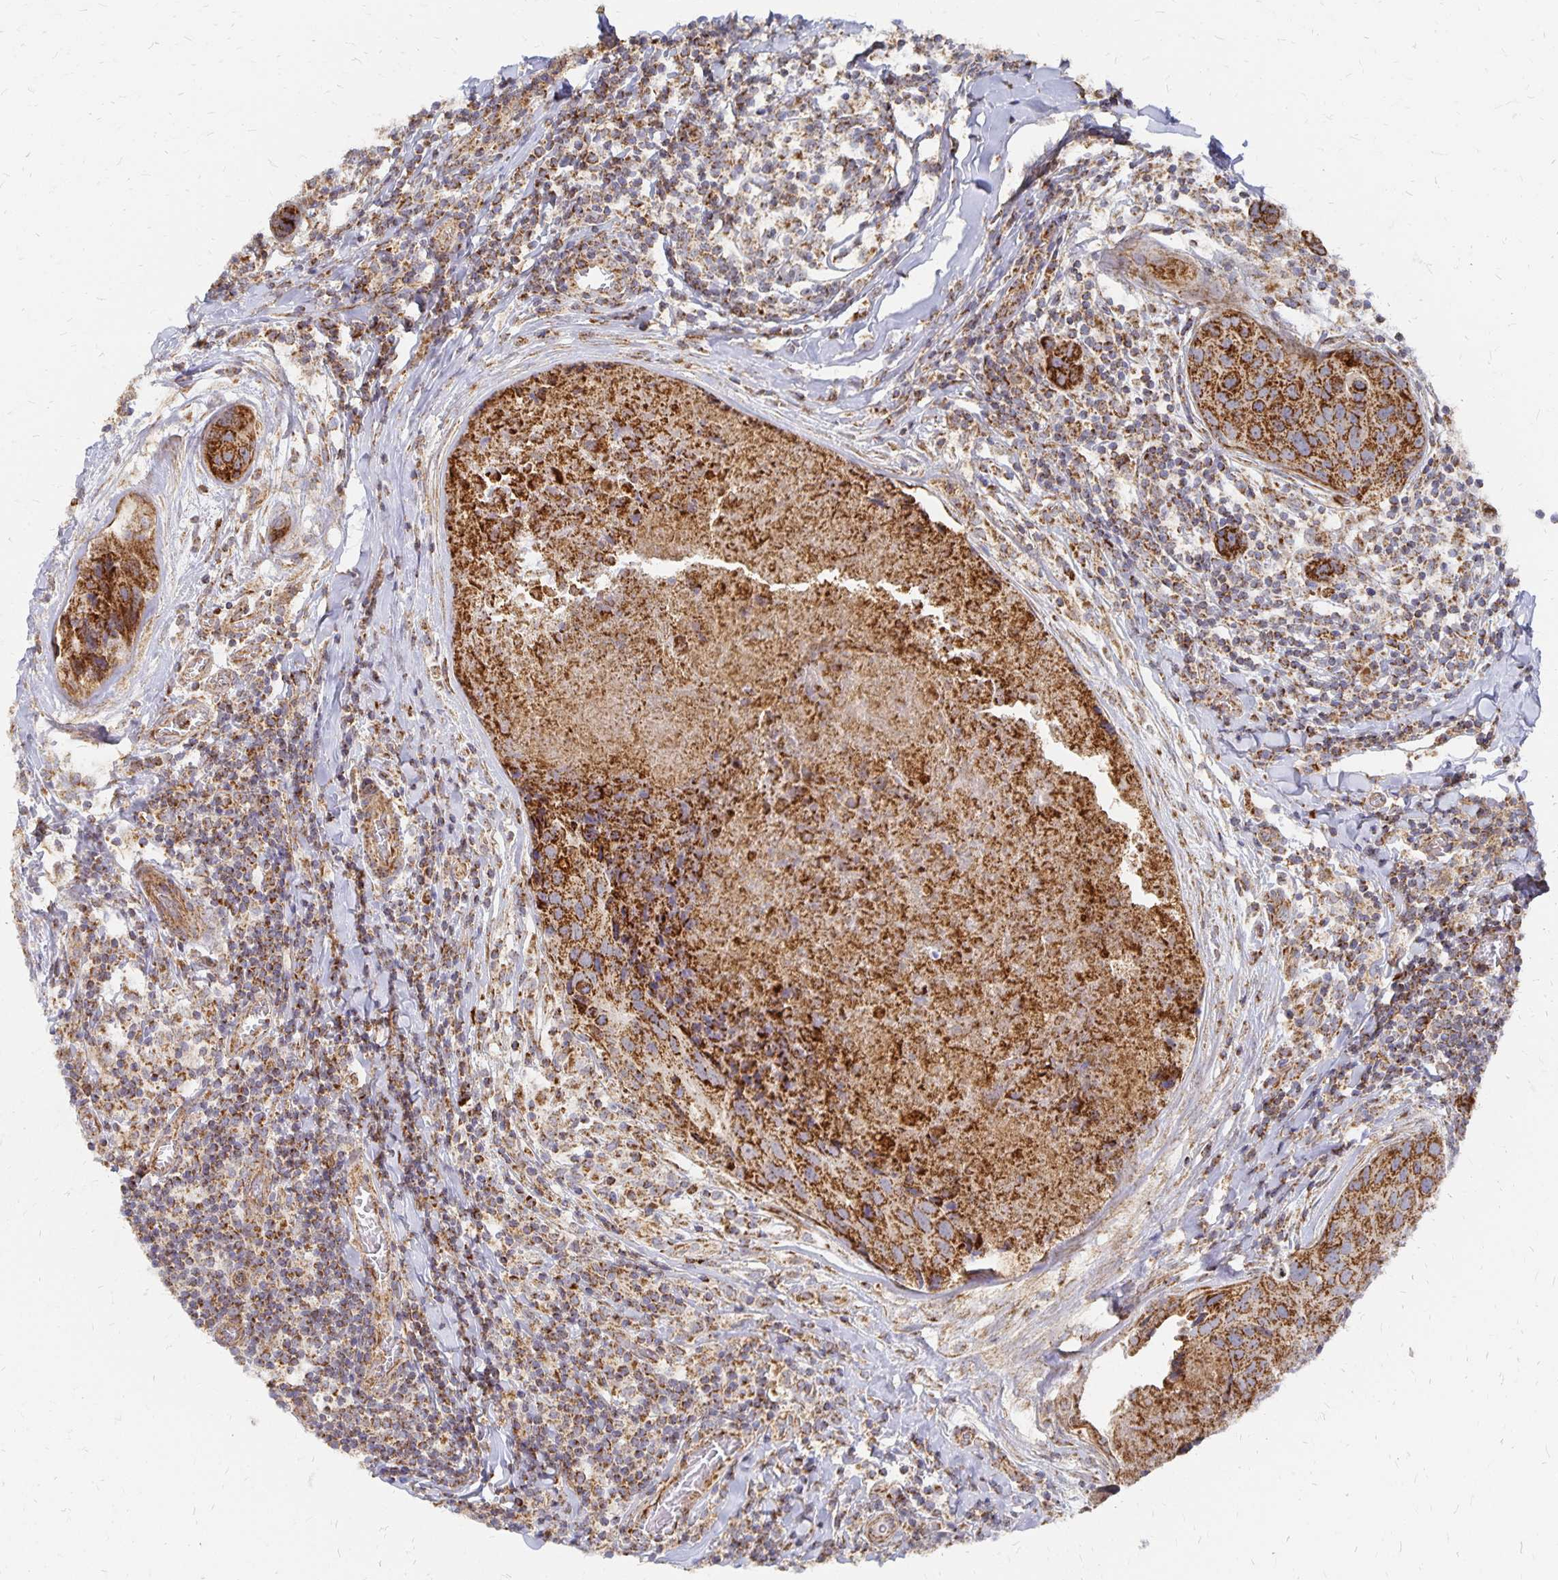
{"staining": {"intensity": "strong", "quantity": ">75%", "location": "cytoplasmic/membranous"}, "tissue": "breast cancer", "cell_type": "Tumor cells", "image_type": "cancer", "snomed": [{"axis": "morphology", "description": "Duct carcinoma"}, {"axis": "topography", "description": "Breast"}], "caption": "Intraductal carcinoma (breast) tissue displays strong cytoplasmic/membranous expression in approximately >75% of tumor cells, visualized by immunohistochemistry.", "gene": "STOML2", "patient": {"sex": "female", "age": 24}}